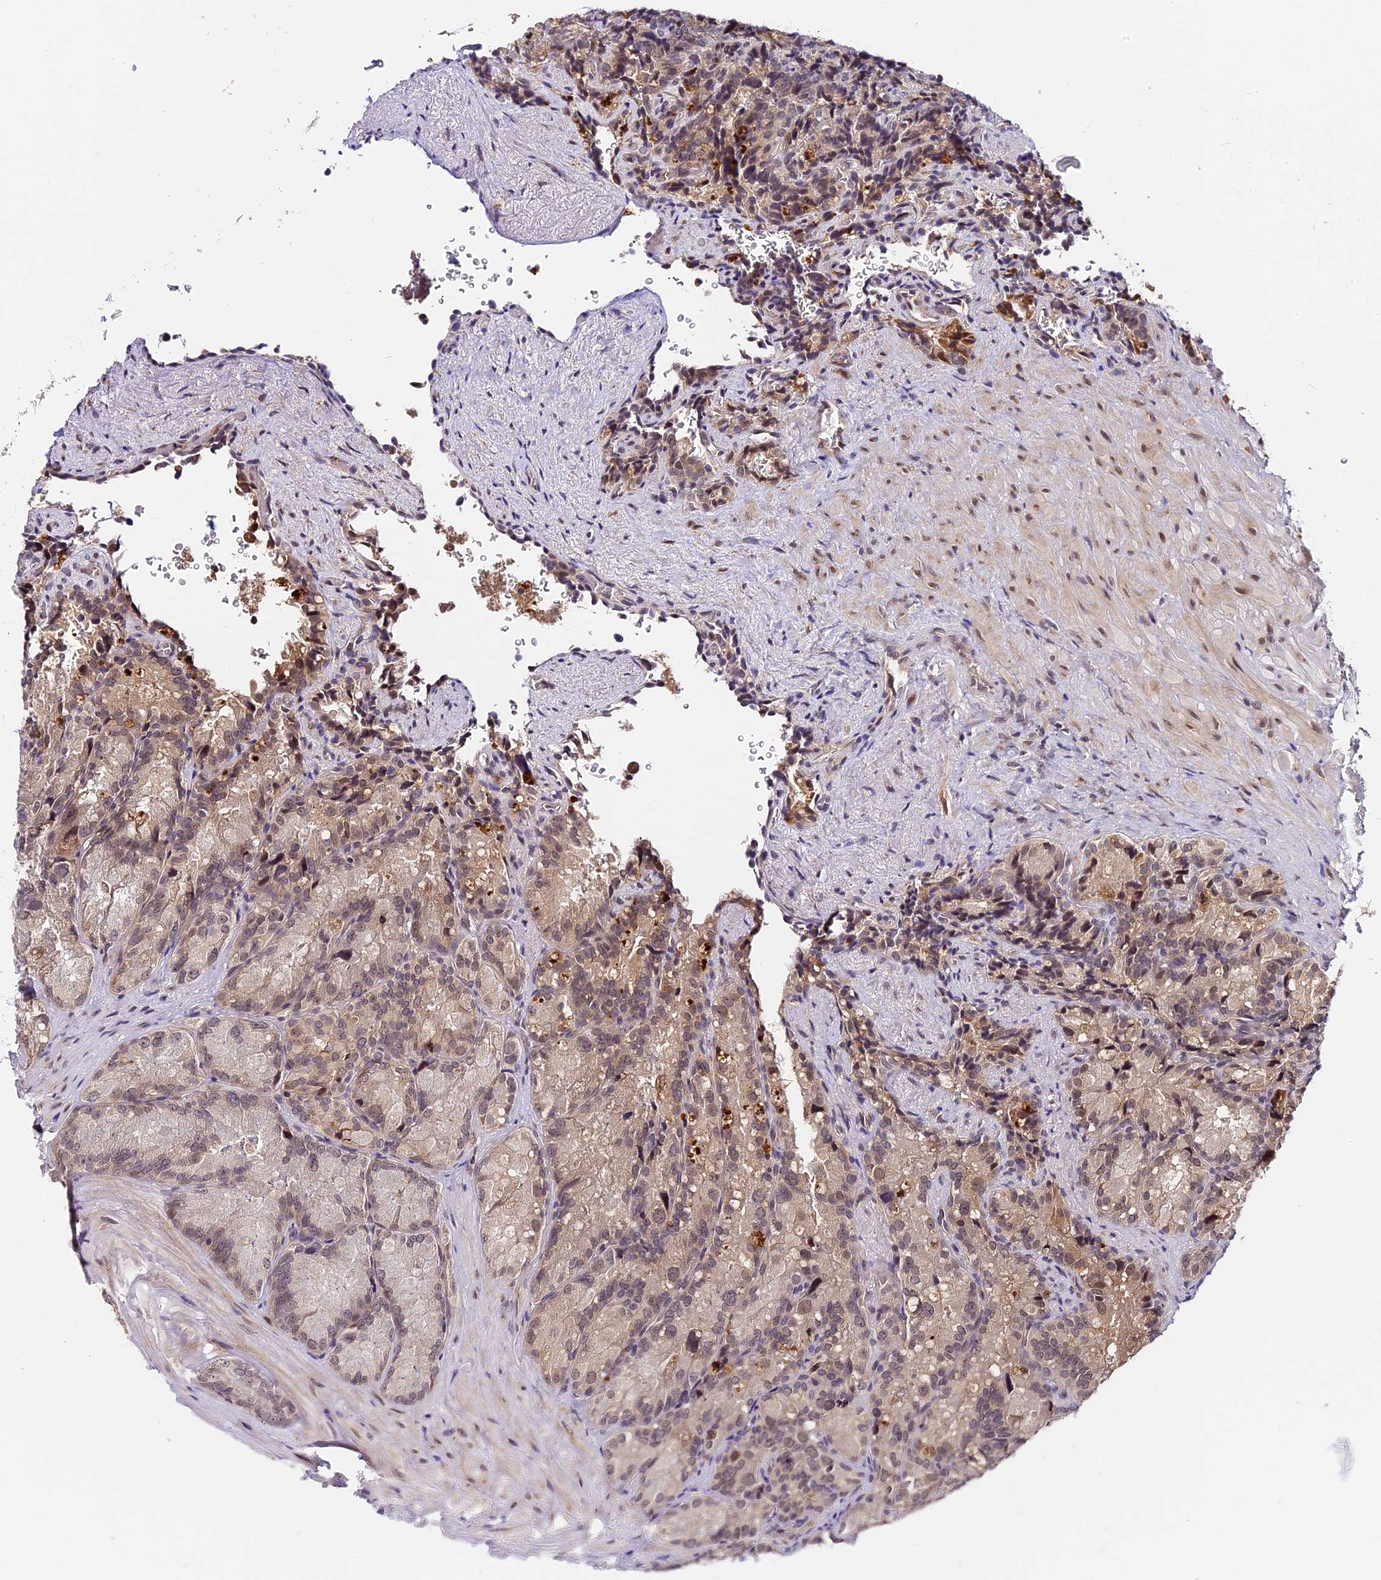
{"staining": {"intensity": "moderate", "quantity": "<25%", "location": "cytoplasmic/membranous"}, "tissue": "seminal vesicle", "cell_type": "Glandular cells", "image_type": "normal", "snomed": [{"axis": "morphology", "description": "Normal tissue, NOS"}, {"axis": "topography", "description": "Seminal veicle"}], "caption": "Glandular cells exhibit low levels of moderate cytoplasmic/membranous expression in approximately <25% of cells in unremarkable seminal vesicle. The staining was performed using DAB, with brown indicating positive protein expression. Nuclei are stained blue with hematoxylin.", "gene": "IMPACT", "patient": {"sex": "male", "age": 62}}